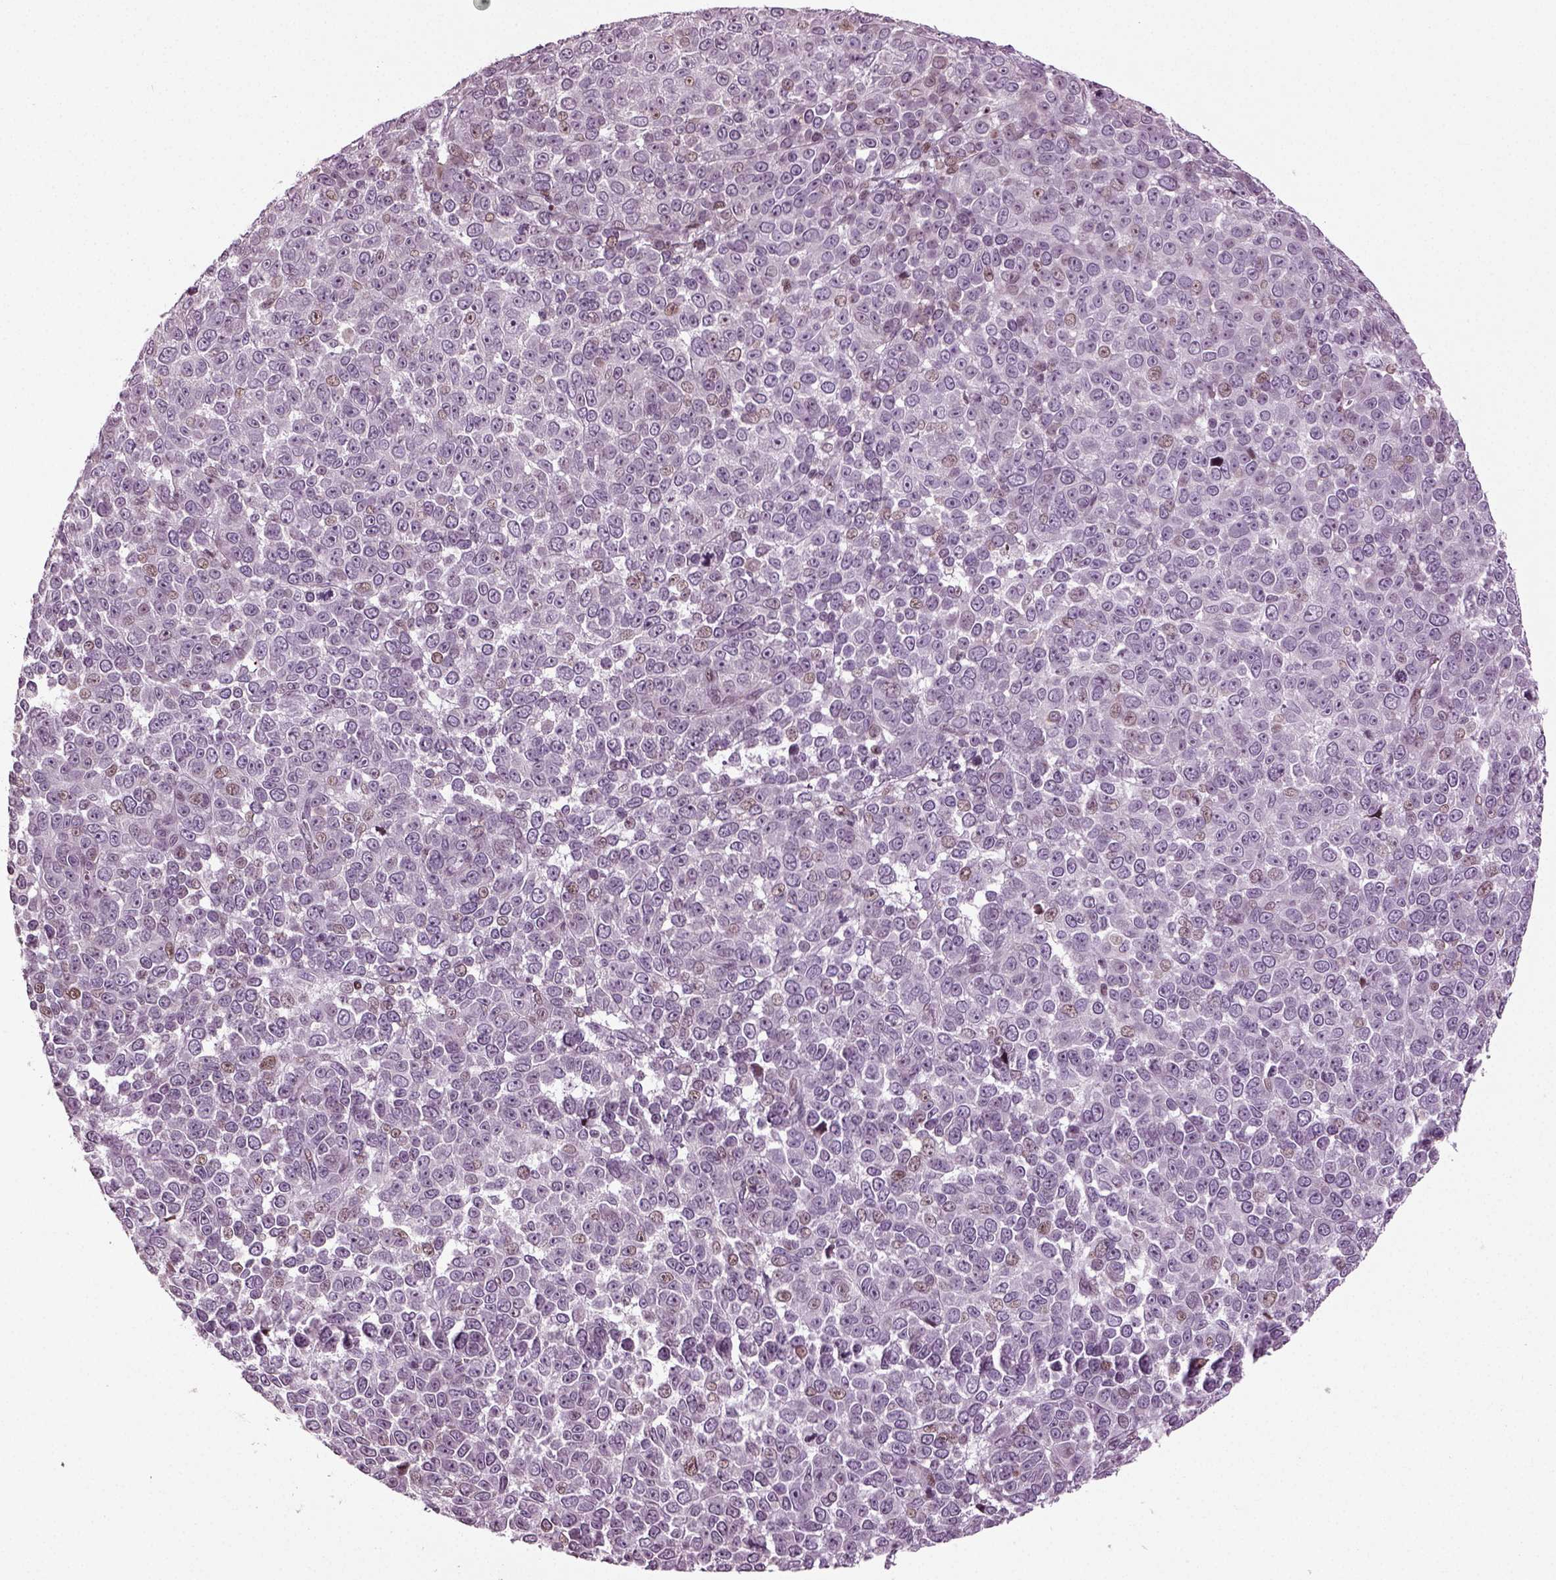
{"staining": {"intensity": "moderate", "quantity": "<25%", "location": "nuclear"}, "tissue": "melanoma", "cell_type": "Tumor cells", "image_type": "cancer", "snomed": [{"axis": "morphology", "description": "Malignant melanoma, NOS"}, {"axis": "topography", "description": "Skin"}], "caption": "A brown stain shows moderate nuclear positivity of a protein in melanoma tumor cells. (IHC, brightfield microscopy, high magnification).", "gene": "HEYL", "patient": {"sex": "female", "age": 95}}